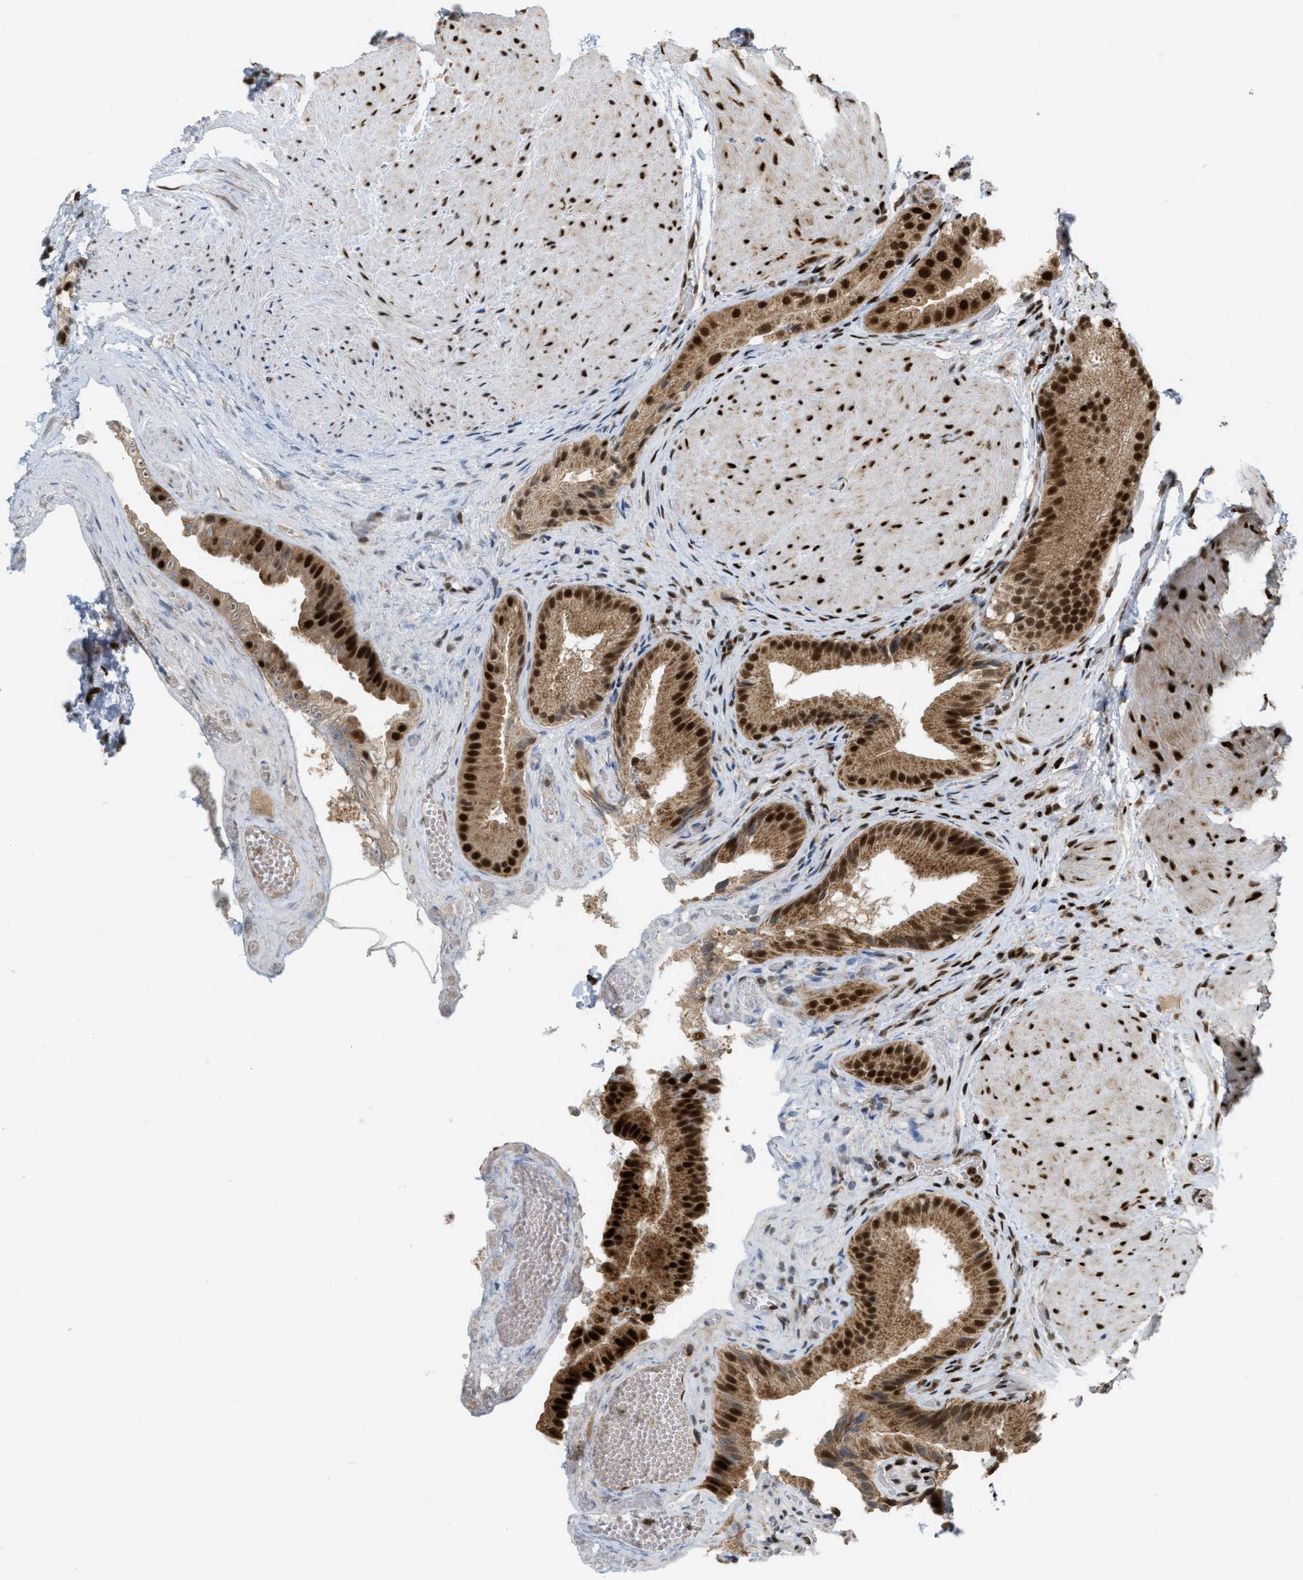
{"staining": {"intensity": "strong", "quantity": ">75%", "location": "cytoplasmic/membranous,nuclear"}, "tissue": "gallbladder", "cell_type": "Glandular cells", "image_type": "normal", "snomed": [{"axis": "morphology", "description": "Normal tissue, NOS"}, {"axis": "topography", "description": "Gallbladder"}], "caption": "A brown stain shows strong cytoplasmic/membranous,nuclear staining of a protein in glandular cells of unremarkable gallbladder. The staining was performed using DAB to visualize the protein expression in brown, while the nuclei were stained in blue with hematoxylin (Magnification: 20x).", "gene": "TLK1", "patient": {"sex": "male", "age": 49}}